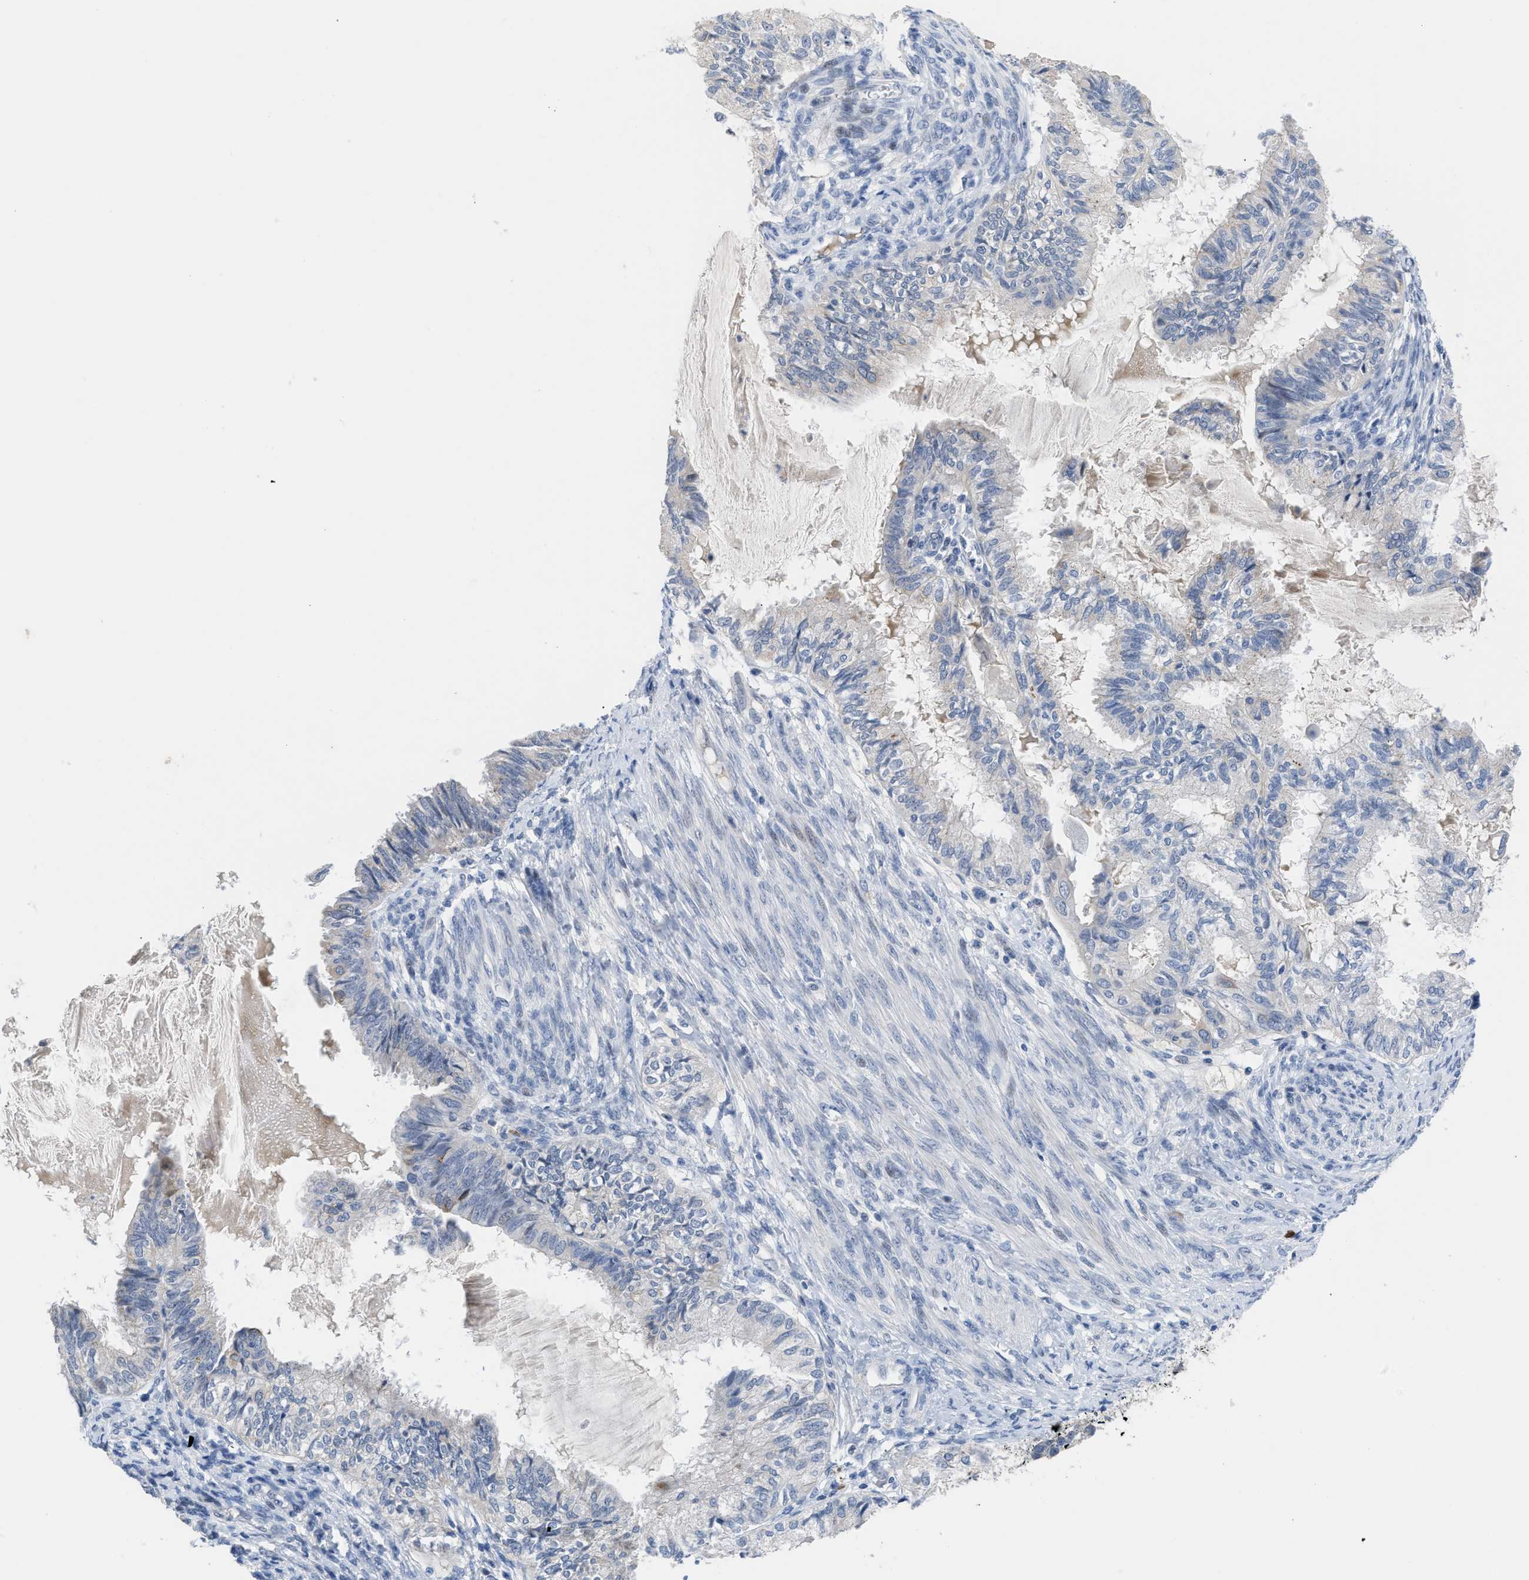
{"staining": {"intensity": "negative", "quantity": "none", "location": "none"}, "tissue": "cervical cancer", "cell_type": "Tumor cells", "image_type": "cancer", "snomed": [{"axis": "morphology", "description": "Normal tissue, NOS"}, {"axis": "morphology", "description": "Adenocarcinoma, NOS"}, {"axis": "topography", "description": "Cervix"}, {"axis": "topography", "description": "Endometrium"}], "caption": "Tumor cells show no significant positivity in adenocarcinoma (cervical).", "gene": "OR9K2", "patient": {"sex": "female", "age": 86}}